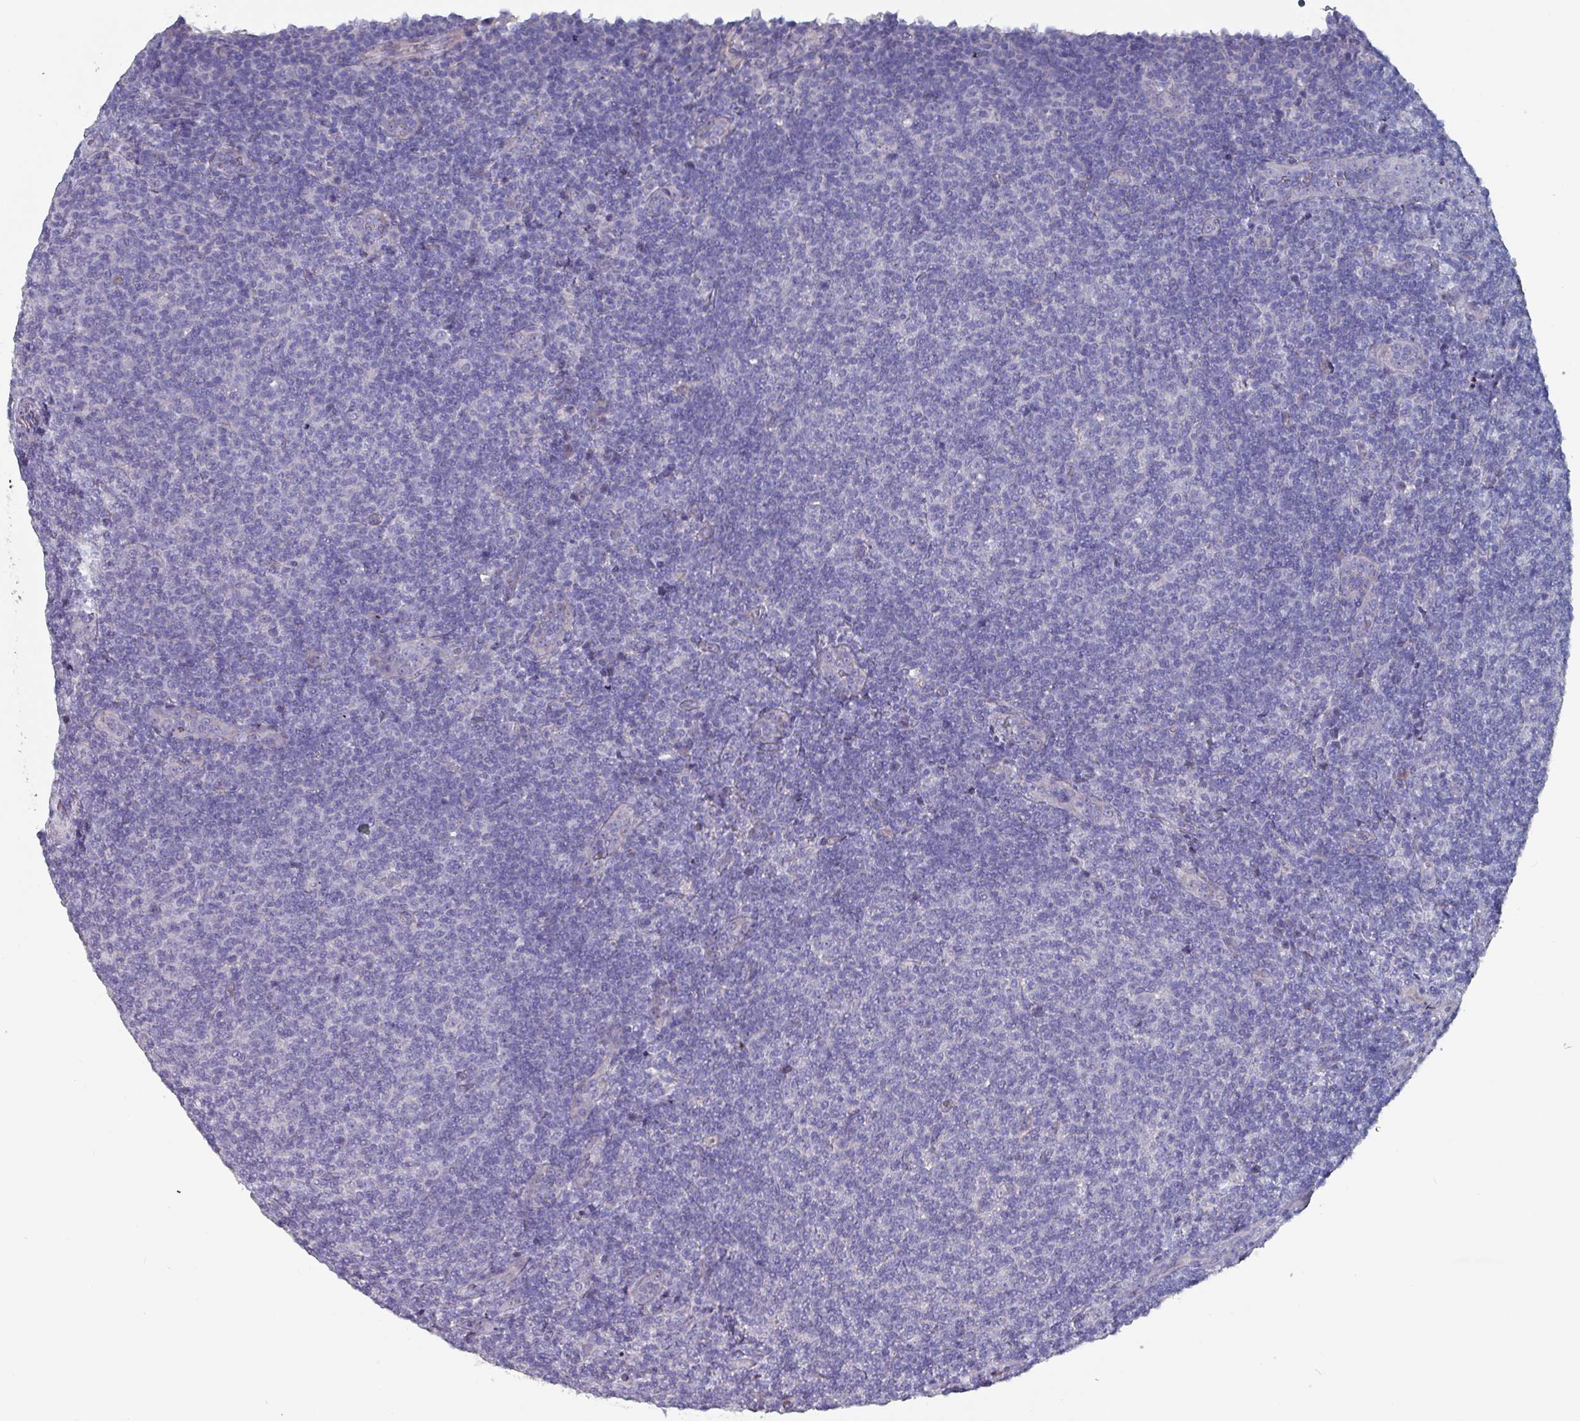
{"staining": {"intensity": "negative", "quantity": "none", "location": "none"}, "tissue": "lymphoma", "cell_type": "Tumor cells", "image_type": "cancer", "snomed": [{"axis": "morphology", "description": "Malignant lymphoma, non-Hodgkin's type, Low grade"}, {"axis": "topography", "description": "Lymph node"}], "caption": "DAB immunohistochemical staining of lymphoma shows no significant positivity in tumor cells.", "gene": "DRD5", "patient": {"sex": "male", "age": 66}}